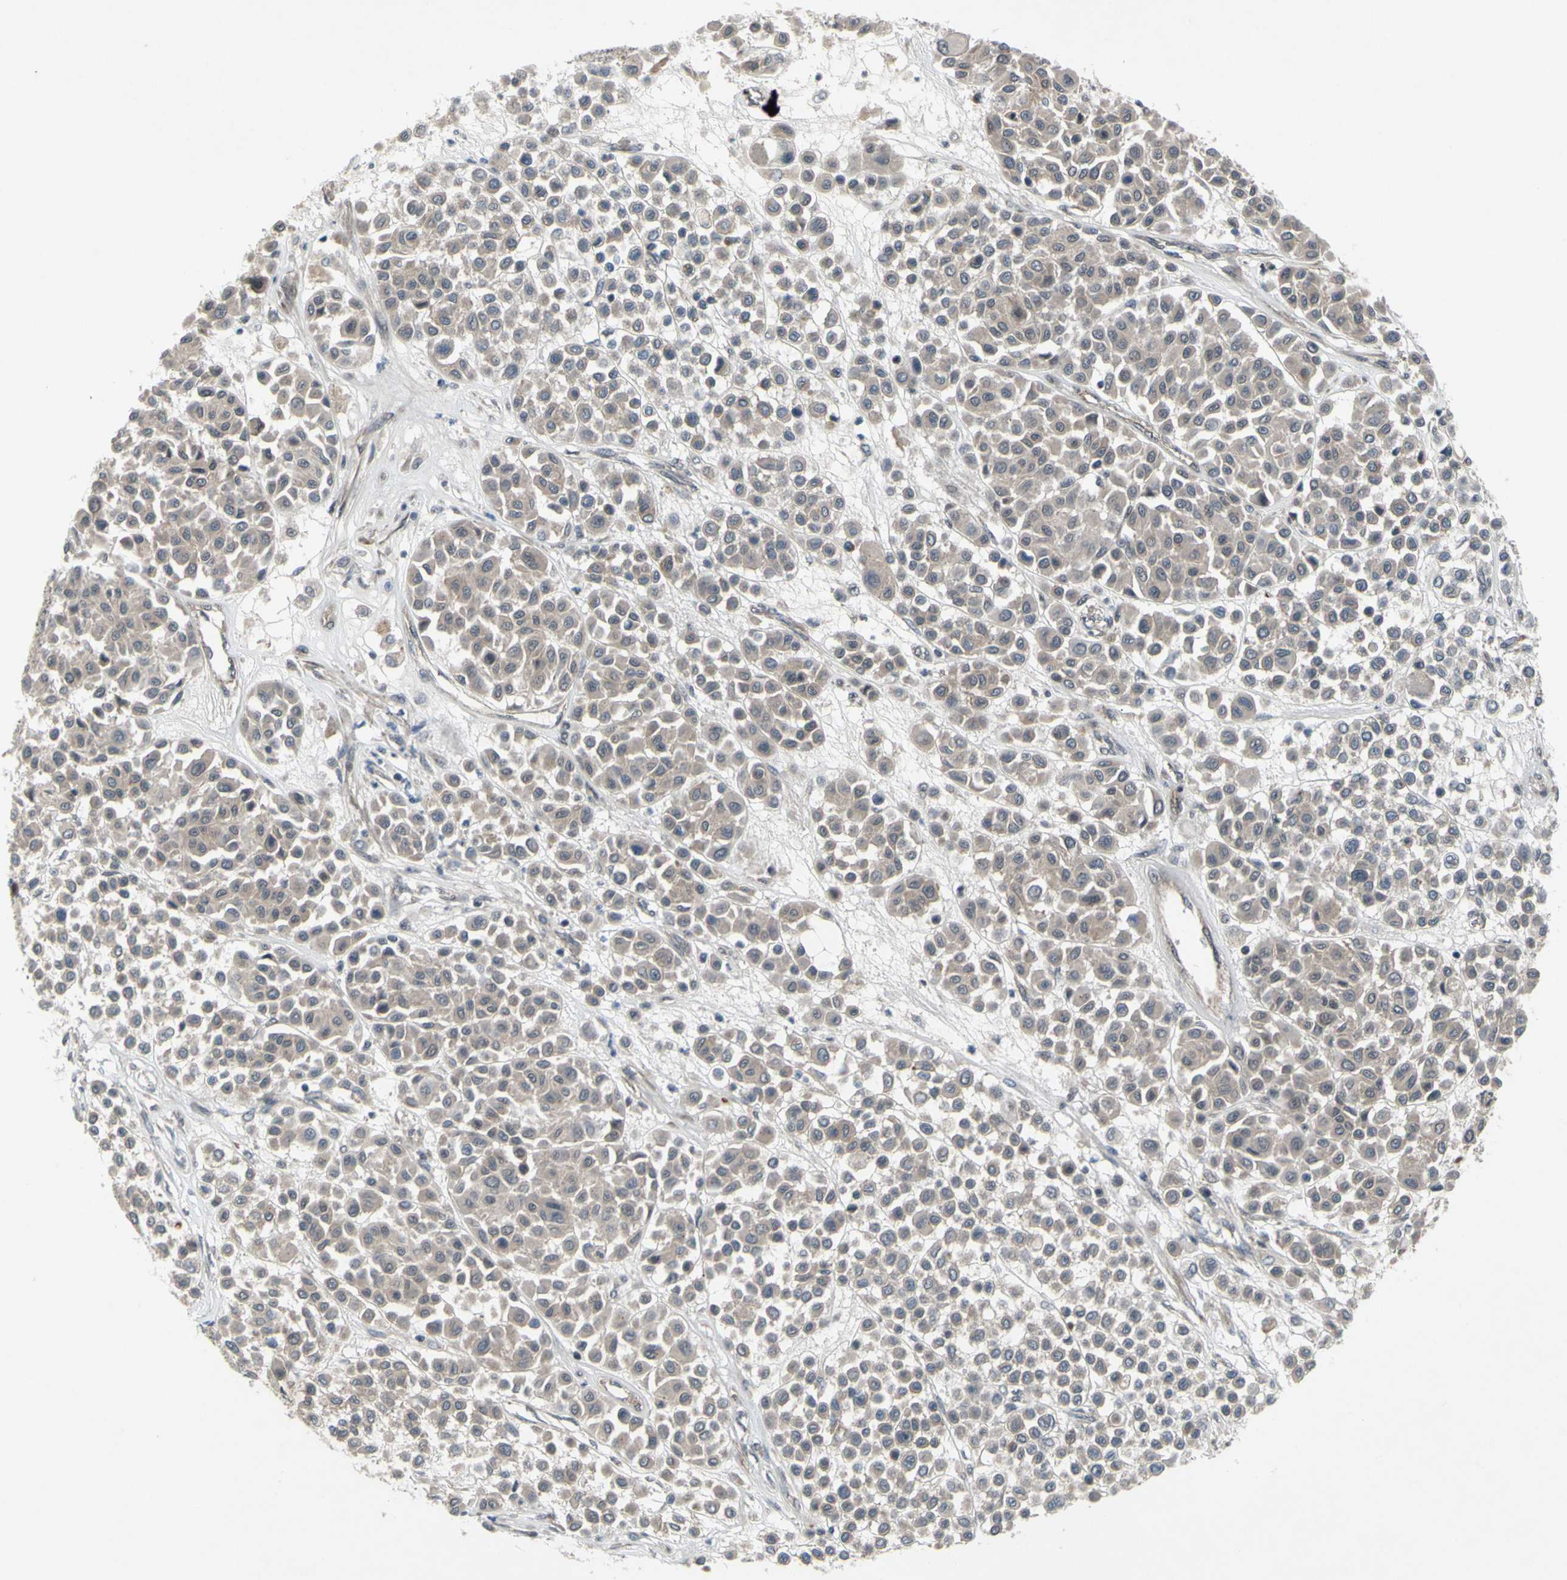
{"staining": {"intensity": "weak", "quantity": ">75%", "location": "cytoplasmic/membranous"}, "tissue": "melanoma", "cell_type": "Tumor cells", "image_type": "cancer", "snomed": [{"axis": "morphology", "description": "Malignant melanoma, Metastatic site"}, {"axis": "topography", "description": "Soft tissue"}], "caption": "Human malignant melanoma (metastatic site) stained for a protein (brown) shows weak cytoplasmic/membranous positive positivity in about >75% of tumor cells.", "gene": "TRDMT1", "patient": {"sex": "male", "age": 41}}